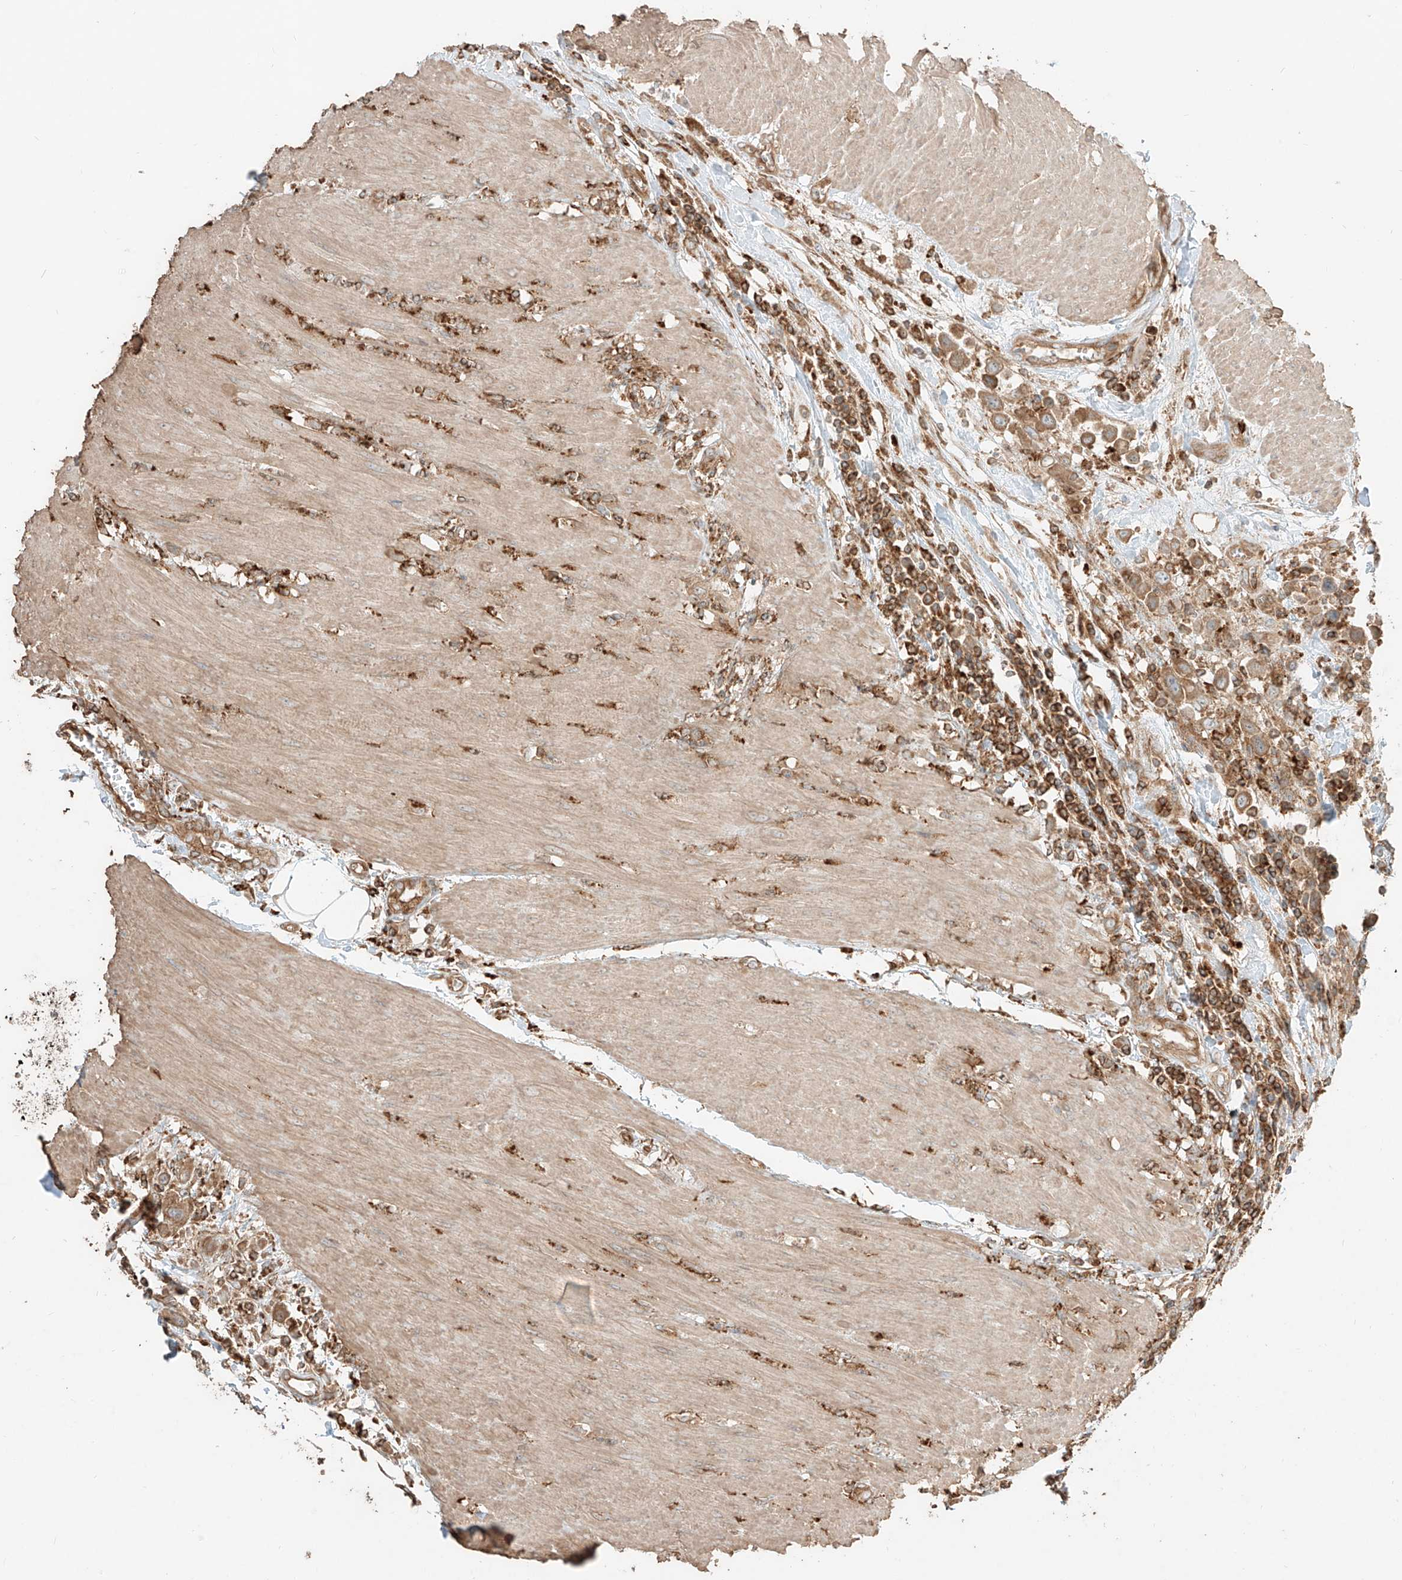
{"staining": {"intensity": "moderate", "quantity": ">75%", "location": "cytoplasmic/membranous"}, "tissue": "urothelial cancer", "cell_type": "Tumor cells", "image_type": "cancer", "snomed": [{"axis": "morphology", "description": "Urothelial carcinoma, High grade"}, {"axis": "topography", "description": "Urinary bladder"}], "caption": "Human urothelial cancer stained with a brown dye shows moderate cytoplasmic/membranous positive staining in approximately >75% of tumor cells.", "gene": "CCDC115", "patient": {"sex": "male", "age": 50}}